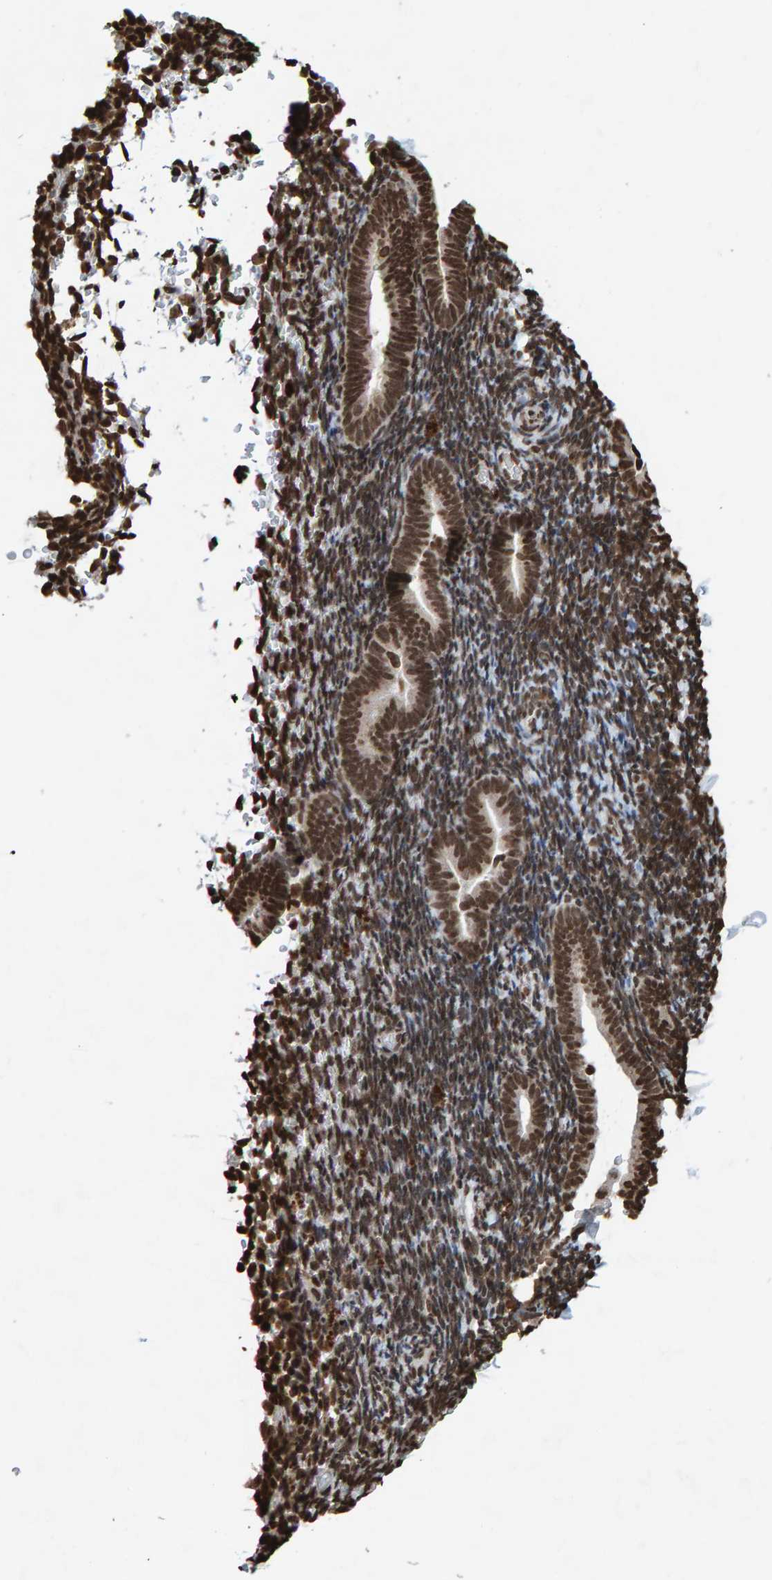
{"staining": {"intensity": "moderate", "quantity": ">75%", "location": "nuclear"}, "tissue": "endometrium", "cell_type": "Cells in endometrial stroma", "image_type": "normal", "snomed": [{"axis": "morphology", "description": "Normal tissue, NOS"}, {"axis": "topography", "description": "Endometrium"}], "caption": "Immunohistochemistry (DAB) staining of unremarkable human endometrium shows moderate nuclear protein positivity in approximately >75% of cells in endometrial stroma.", "gene": "H2AZ1", "patient": {"sex": "female", "age": 51}}